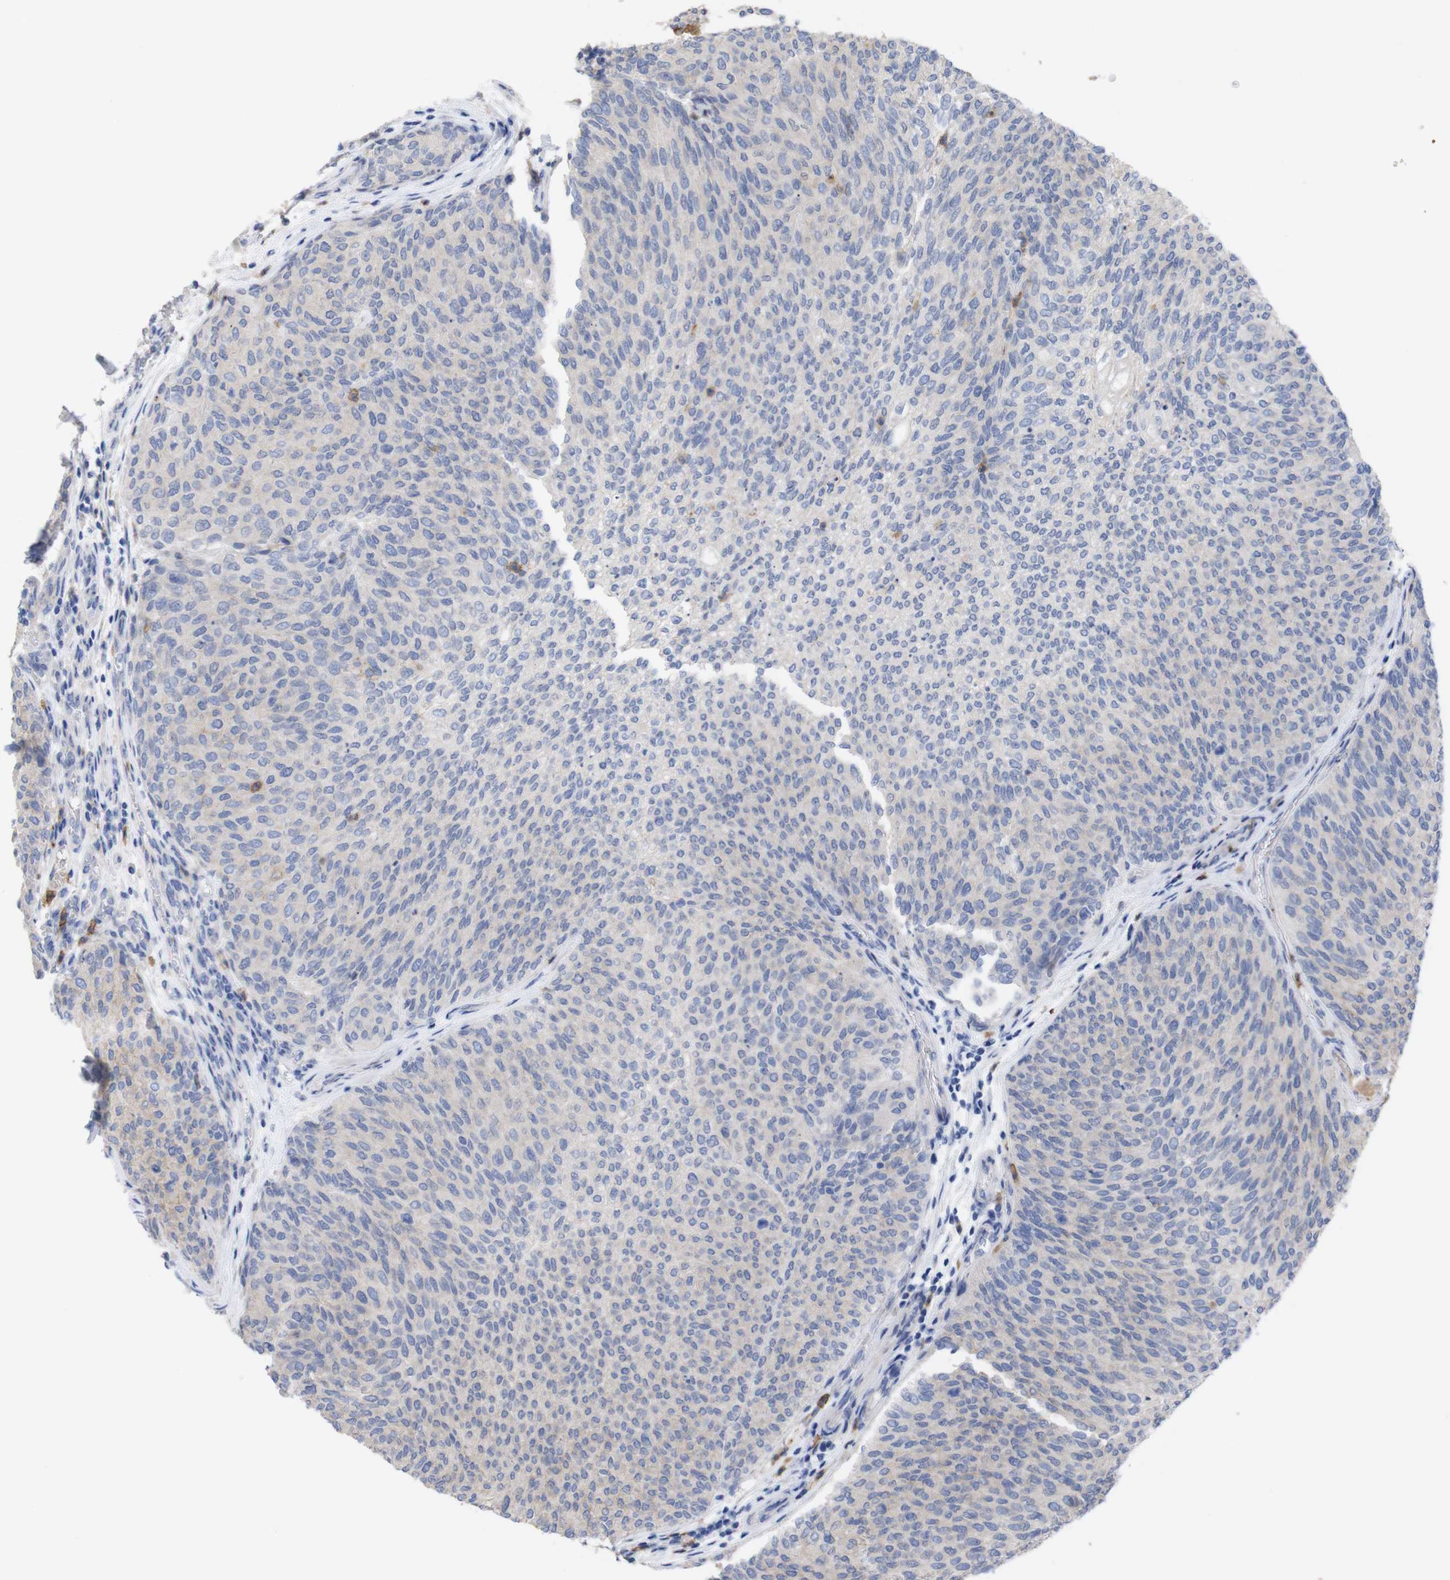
{"staining": {"intensity": "negative", "quantity": "none", "location": "none"}, "tissue": "urothelial cancer", "cell_type": "Tumor cells", "image_type": "cancer", "snomed": [{"axis": "morphology", "description": "Urothelial carcinoma, Low grade"}, {"axis": "topography", "description": "Urinary bladder"}], "caption": "There is no significant staining in tumor cells of urothelial carcinoma (low-grade).", "gene": "C5AR1", "patient": {"sex": "female", "age": 79}}